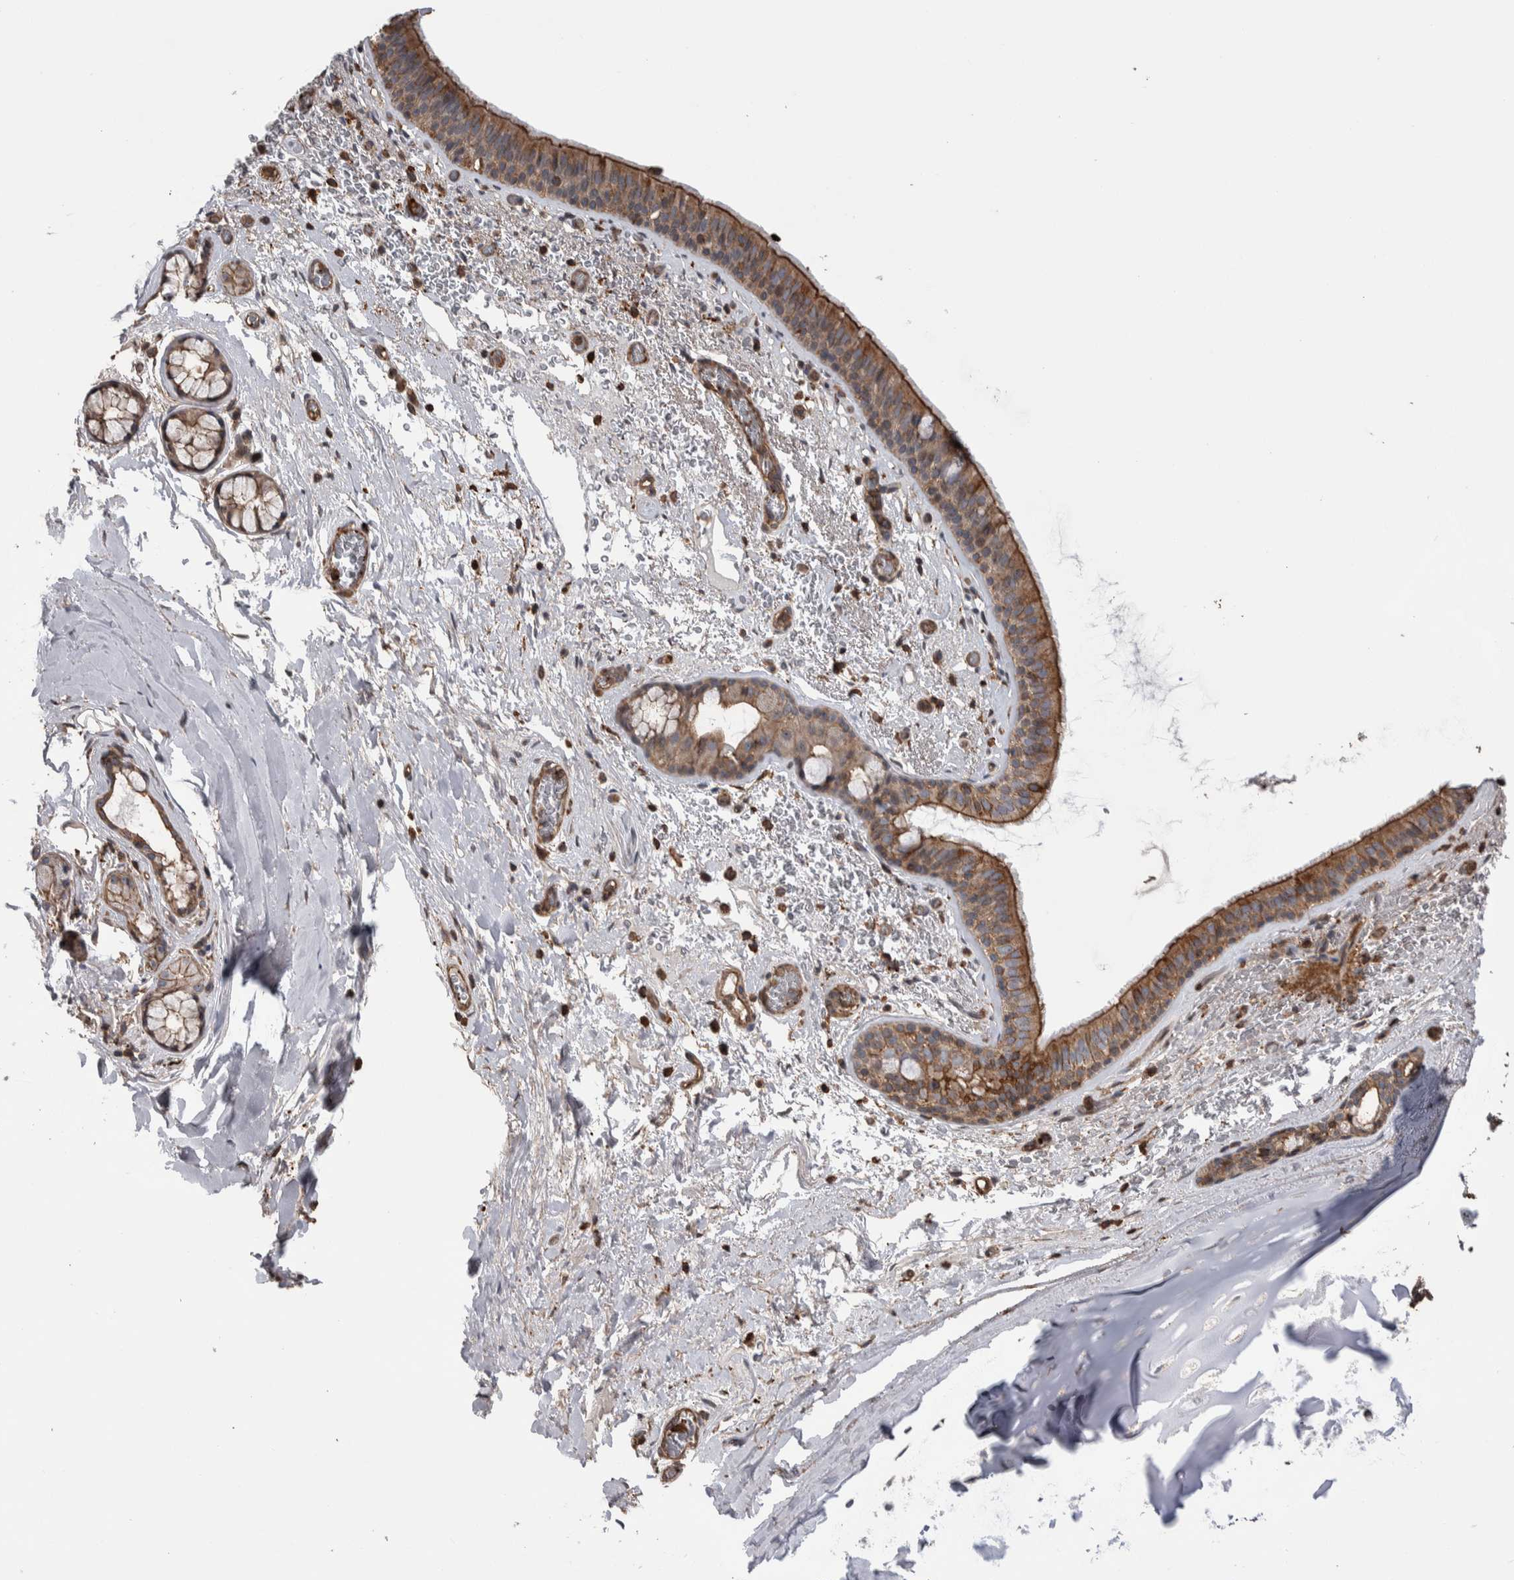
{"staining": {"intensity": "moderate", "quantity": ">75%", "location": "cytoplasmic/membranous"}, "tissue": "bronchus", "cell_type": "Respiratory epithelial cells", "image_type": "normal", "snomed": [{"axis": "morphology", "description": "Normal tissue, NOS"}, {"axis": "topography", "description": "Cartilage tissue"}], "caption": "Respiratory epithelial cells display medium levels of moderate cytoplasmic/membranous staining in approximately >75% of cells in normal human bronchus.", "gene": "ENPP2", "patient": {"sex": "female", "age": 63}}